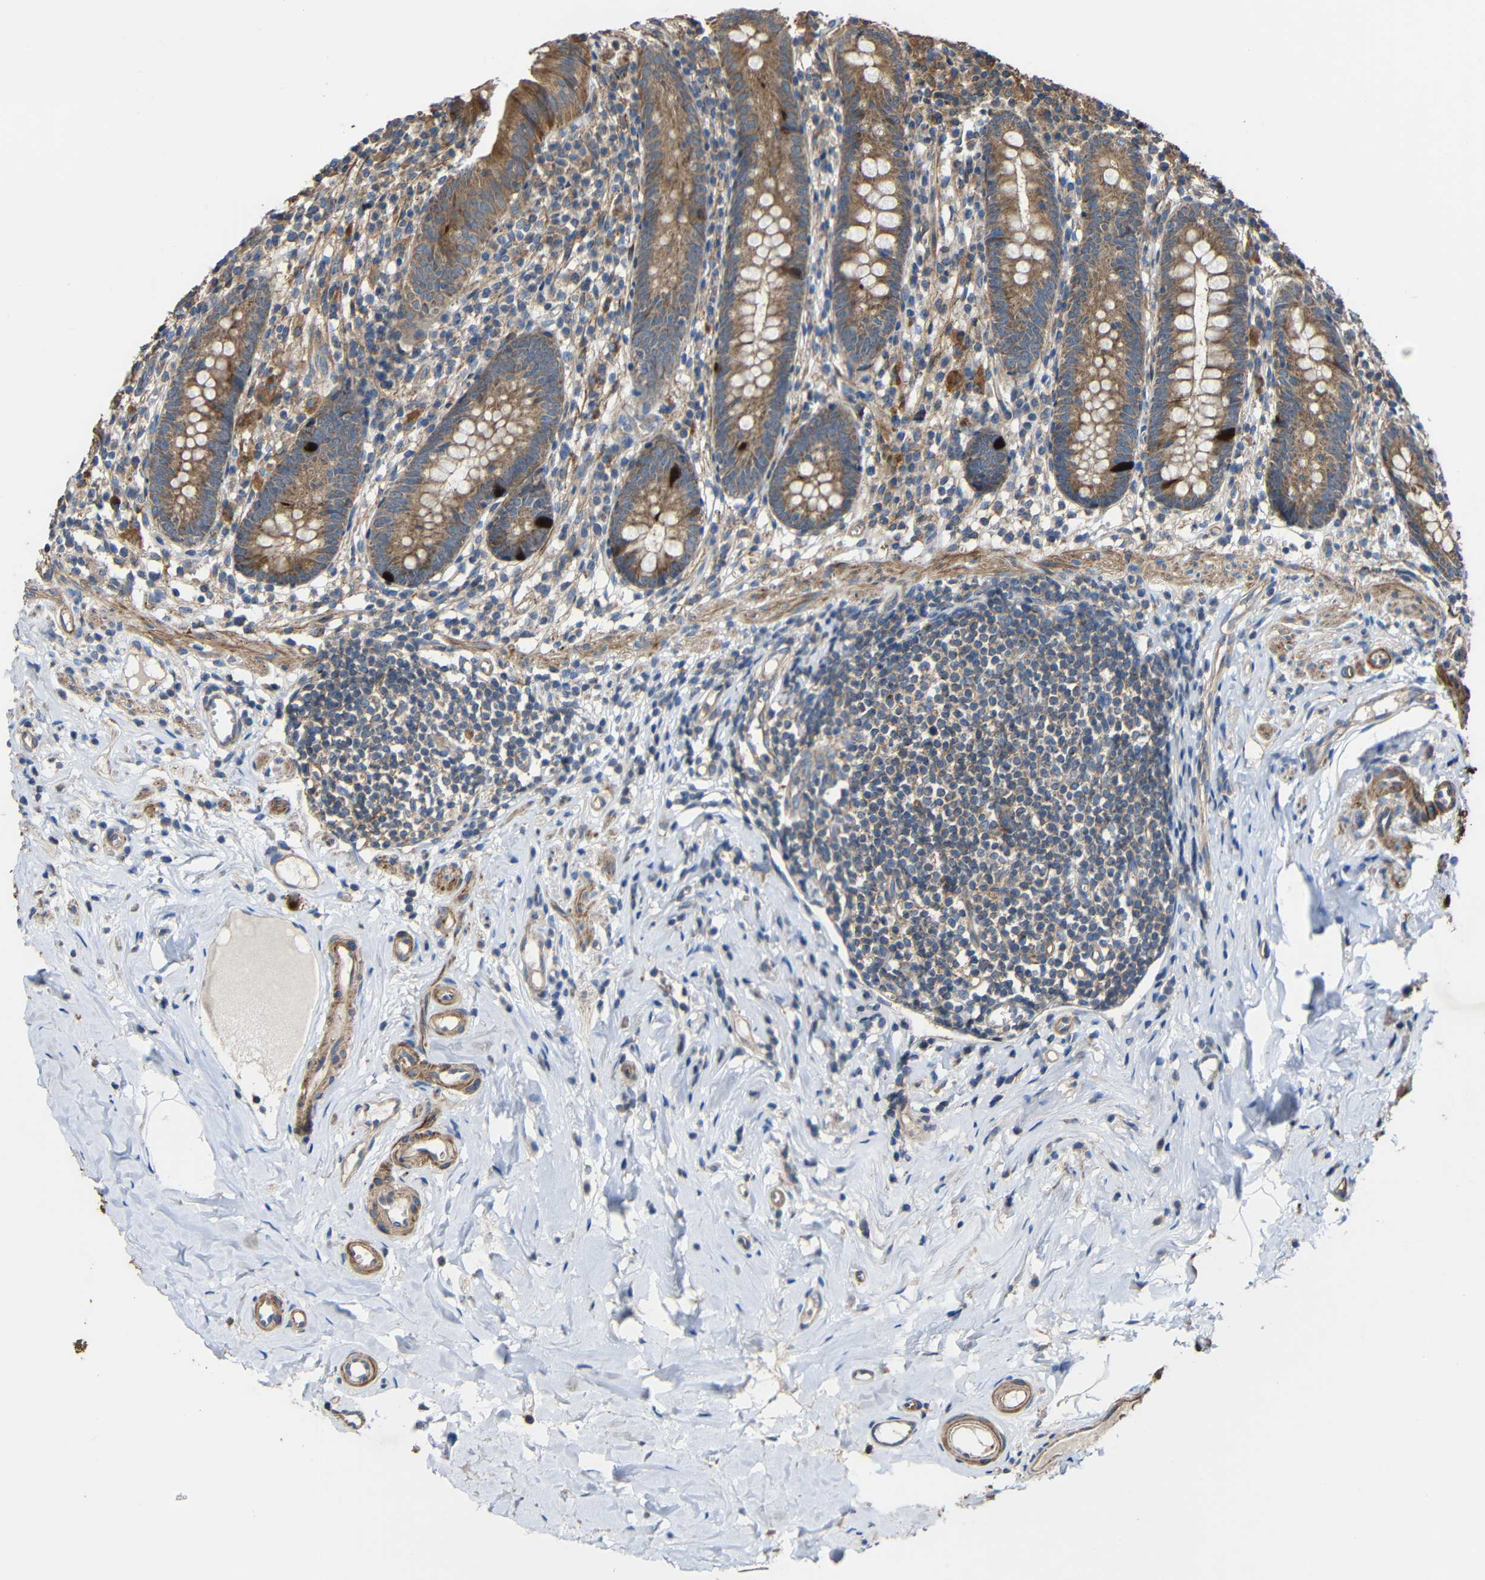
{"staining": {"intensity": "moderate", "quantity": ">75%", "location": "cytoplasmic/membranous"}, "tissue": "appendix", "cell_type": "Glandular cells", "image_type": "normal", "snomed": [{"axis": "morphology", "description": "Normal tissue, NOS"}, {"axis": "topography", "description": "Appendix"}], "caption": "DAB immunohistochemical staining of unremarkable appendix reveals moderate cytoplasmic/membranous protein positivity in approximately >75% of glandular cells.", "gene": "RHOT2", "patient": {"sex": "male", "age": 52}}